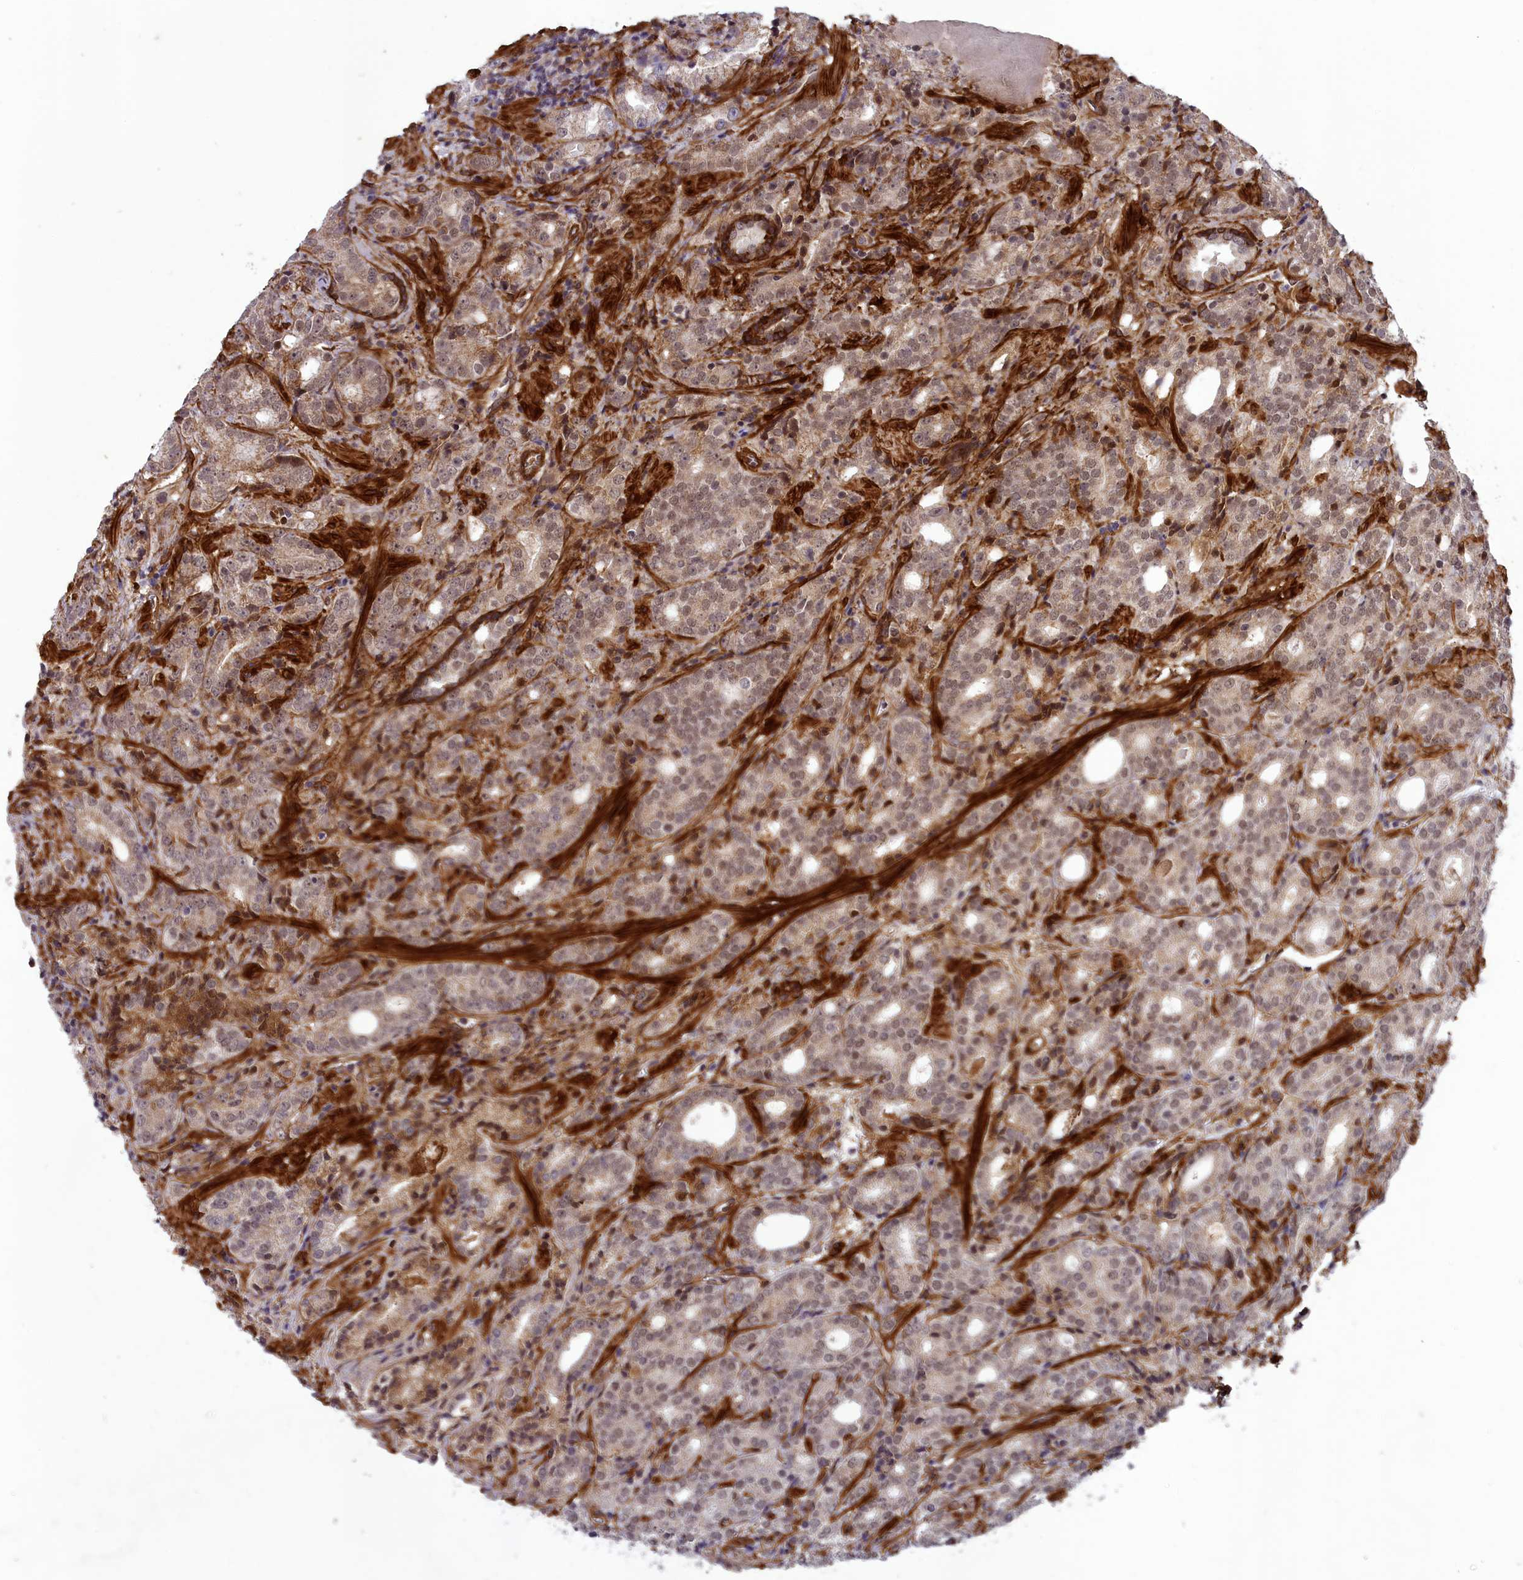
{"staining": {"intensity": "weak", "quantity": "25%-75%", "location": "cytoplasmic/membranous,nuclear"}, "tissue": "prostate cancer", "cell_type": "Tumor cells", "image_type": "cancer", "snomed": [{"axis": "morphology", "description": "Adenocarcinoma, High grade"}, {"axis": "topography", "description": "Prostate"}], "caption": "The immunohistochemical stain highlights weak cytoplasmic/membranous and nuclear staining in tumor cells of high-grade adenocarcinoma (prostate) tissue.", "gene": "TNS1", "patient": {"sex": "male", "age": 64}}